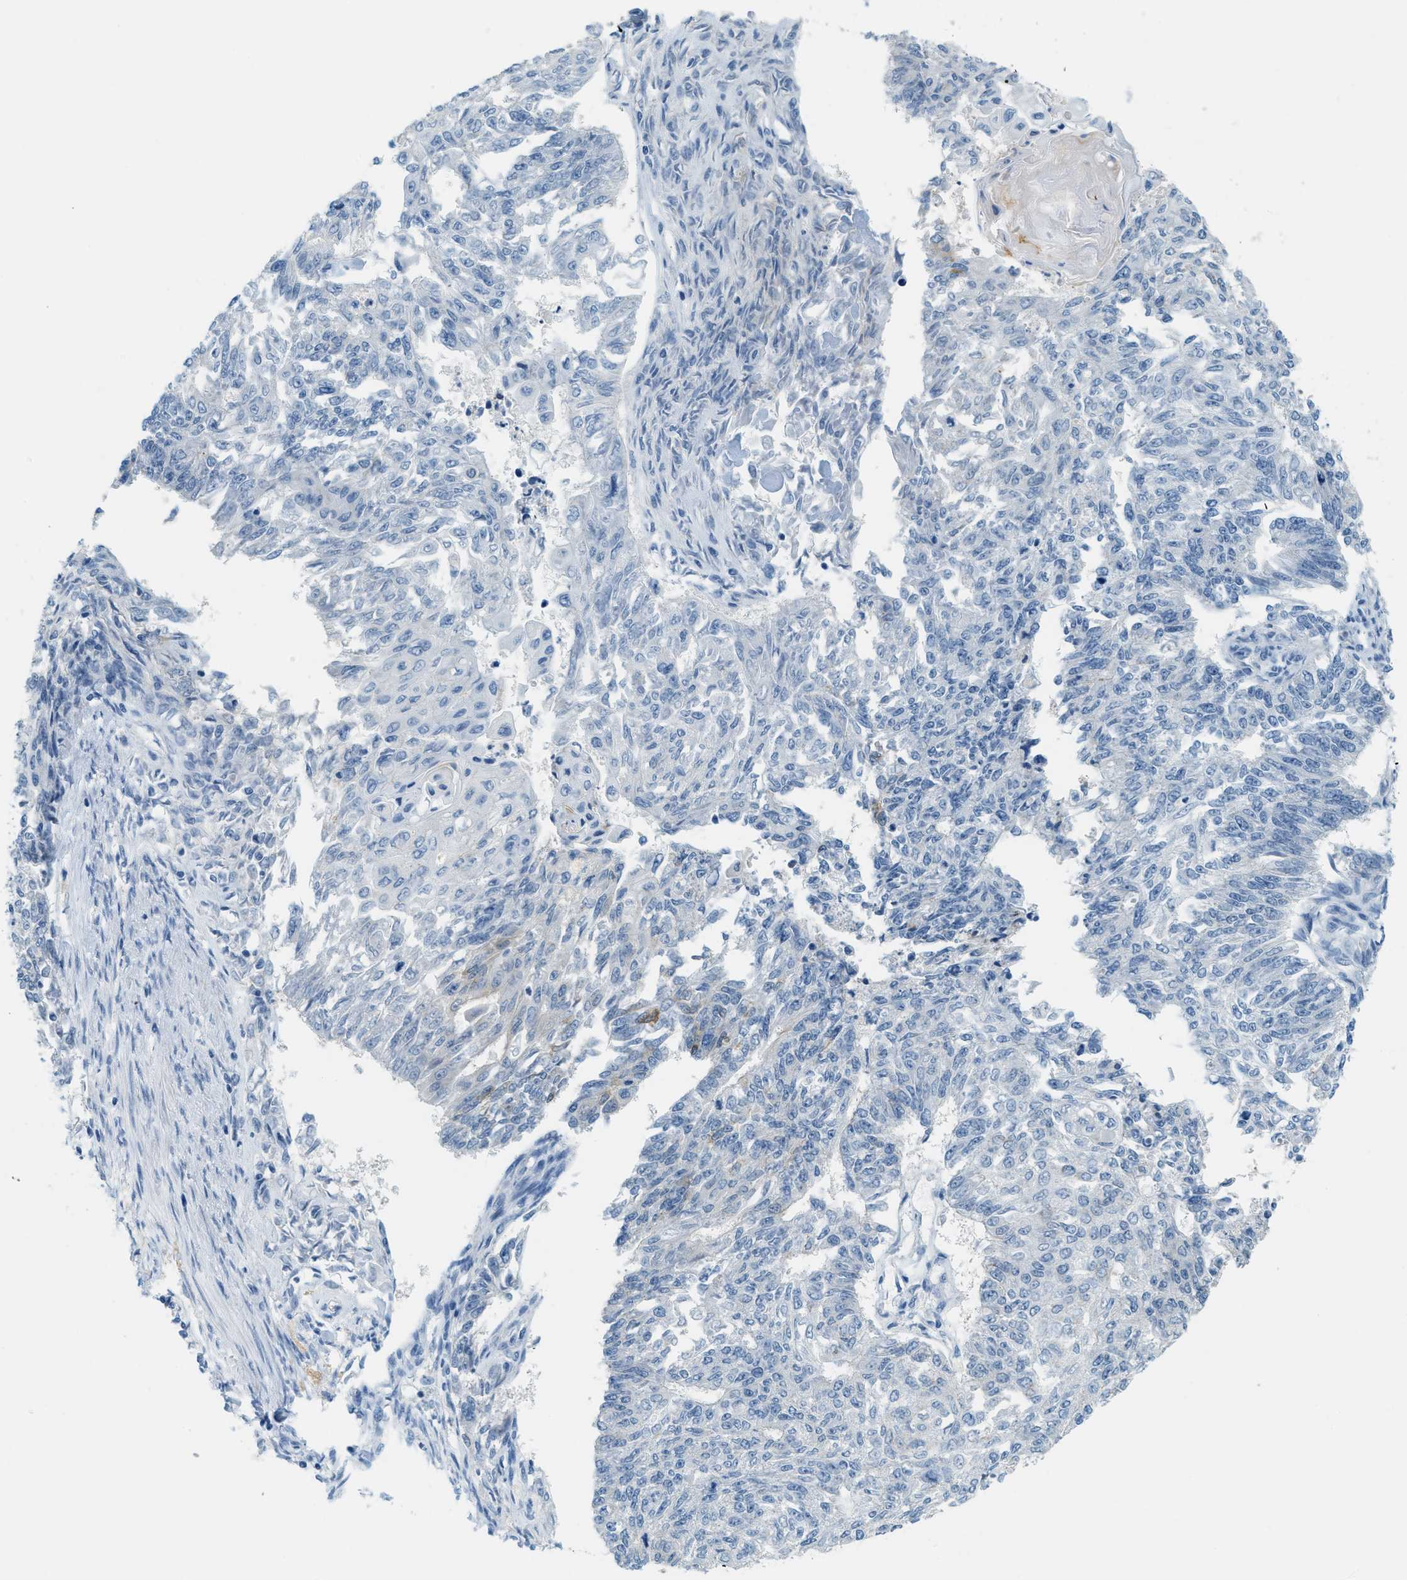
{"staining": {"intensity": "negative", "quantity": "none", "location": "none"}, "tissue": "endometrial cancer", "cell_type": "Tumor cells", "image_type": "cancer", "snomed": [{"axis": "morphology", "description": "Adenocarcinoma, NOS"}, {"axis": "topography", "description": "Endometrium"}], "caption": "Histopathology image shows no protein expression in tumor cells of endometrial cancer tissue.", "gene": "CYP4X1", "patient": {"sex": "female", "age": 32}}